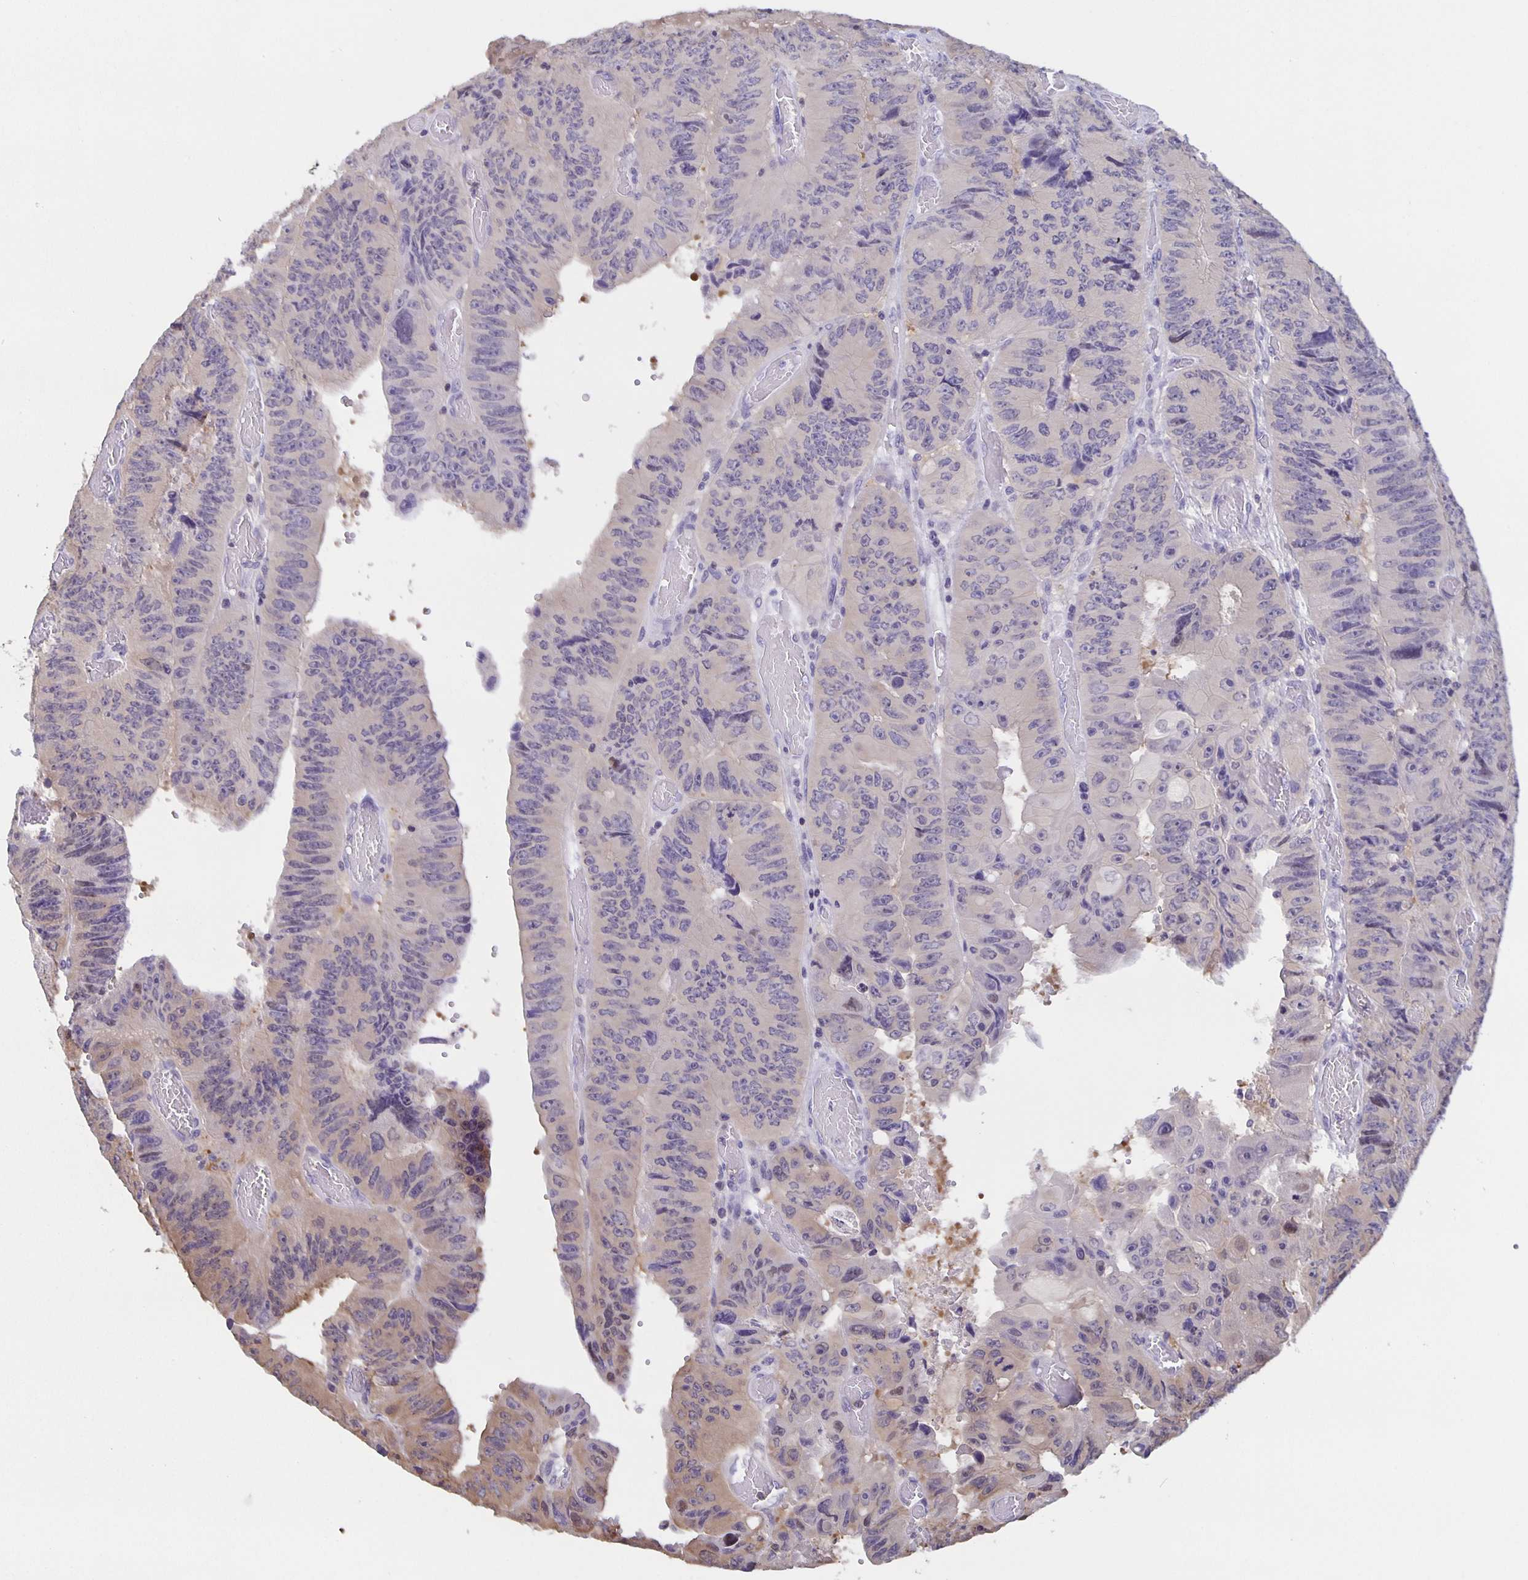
{"staining": {"intensity": "negative", "quantity": "none", "location": "none"}, "tissue": "colorectal cancer", "cell_type": "Tumor cells", "image_type": "cancer", "snomed": [{"axis": "morphology", "description": "Adenocarcinoma, NOS"}, {"axis": "topography", "description": "Colon"}], "caption": "IHC of human colorectal adenocarcinoma shows no expression in tumor cells.", "gene": "MARCHF6", "patient": {"sex": "female", "age": 84}}